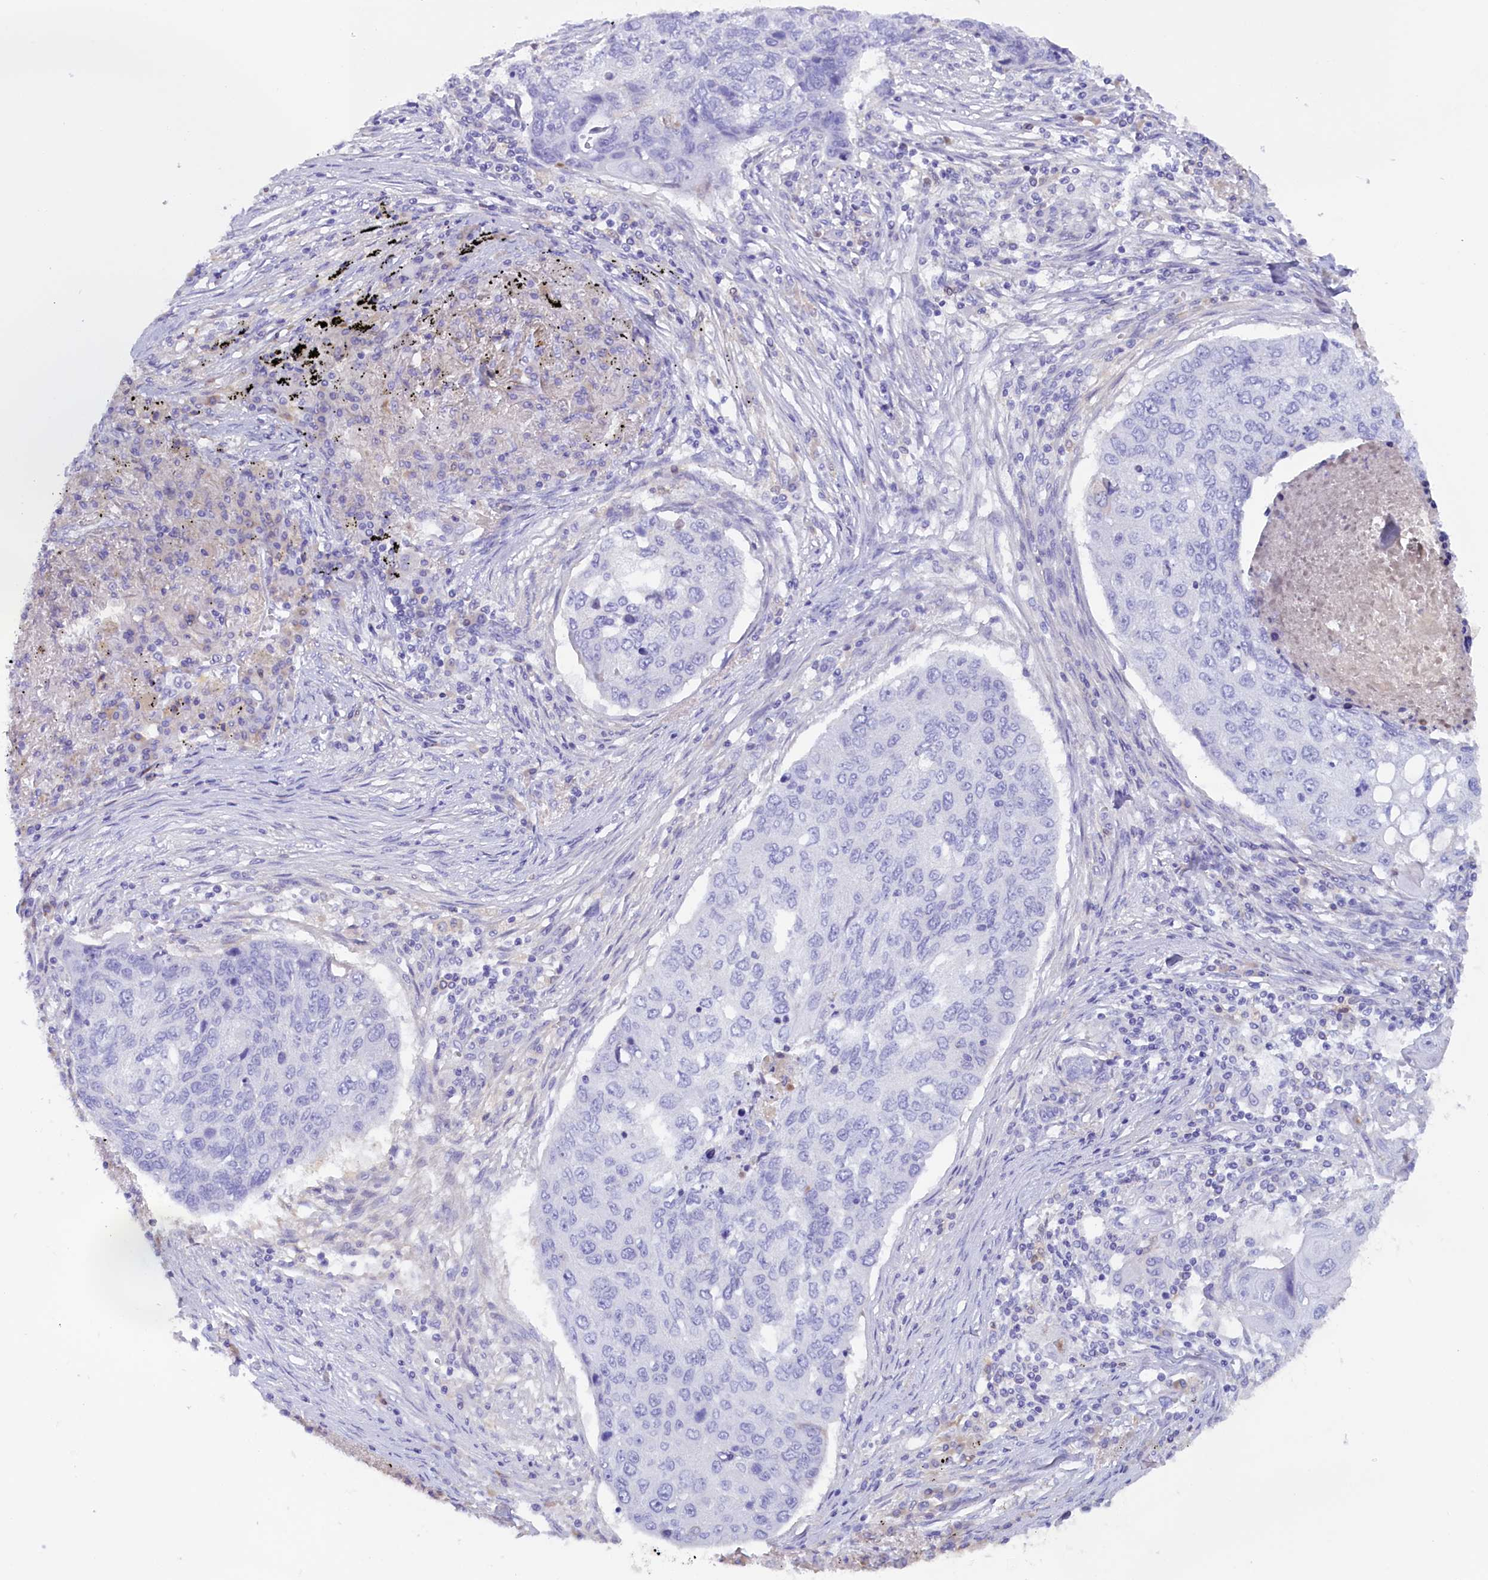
{"staining": {"intensity": "negative", "quantity": "none", "location": "none"}, "tissue": "lung cancer", "cell_type": "Tumor cells", "image_type": "cancer", "snomed": [{"axis": "morphology", "description": "Squamous cell carcinoma, NOS"}, {"axis": "topography", "description": "Lung"}], "caption": "An image of lung cancer stained for a protein demonstrates no brown staining in tumor cells. The staining is performed using DAB brown chromogen with nuclei counter-stained in using hematoxylin.", "gene": "PROK2", "patient": {"sex": "female", "age": 63}}